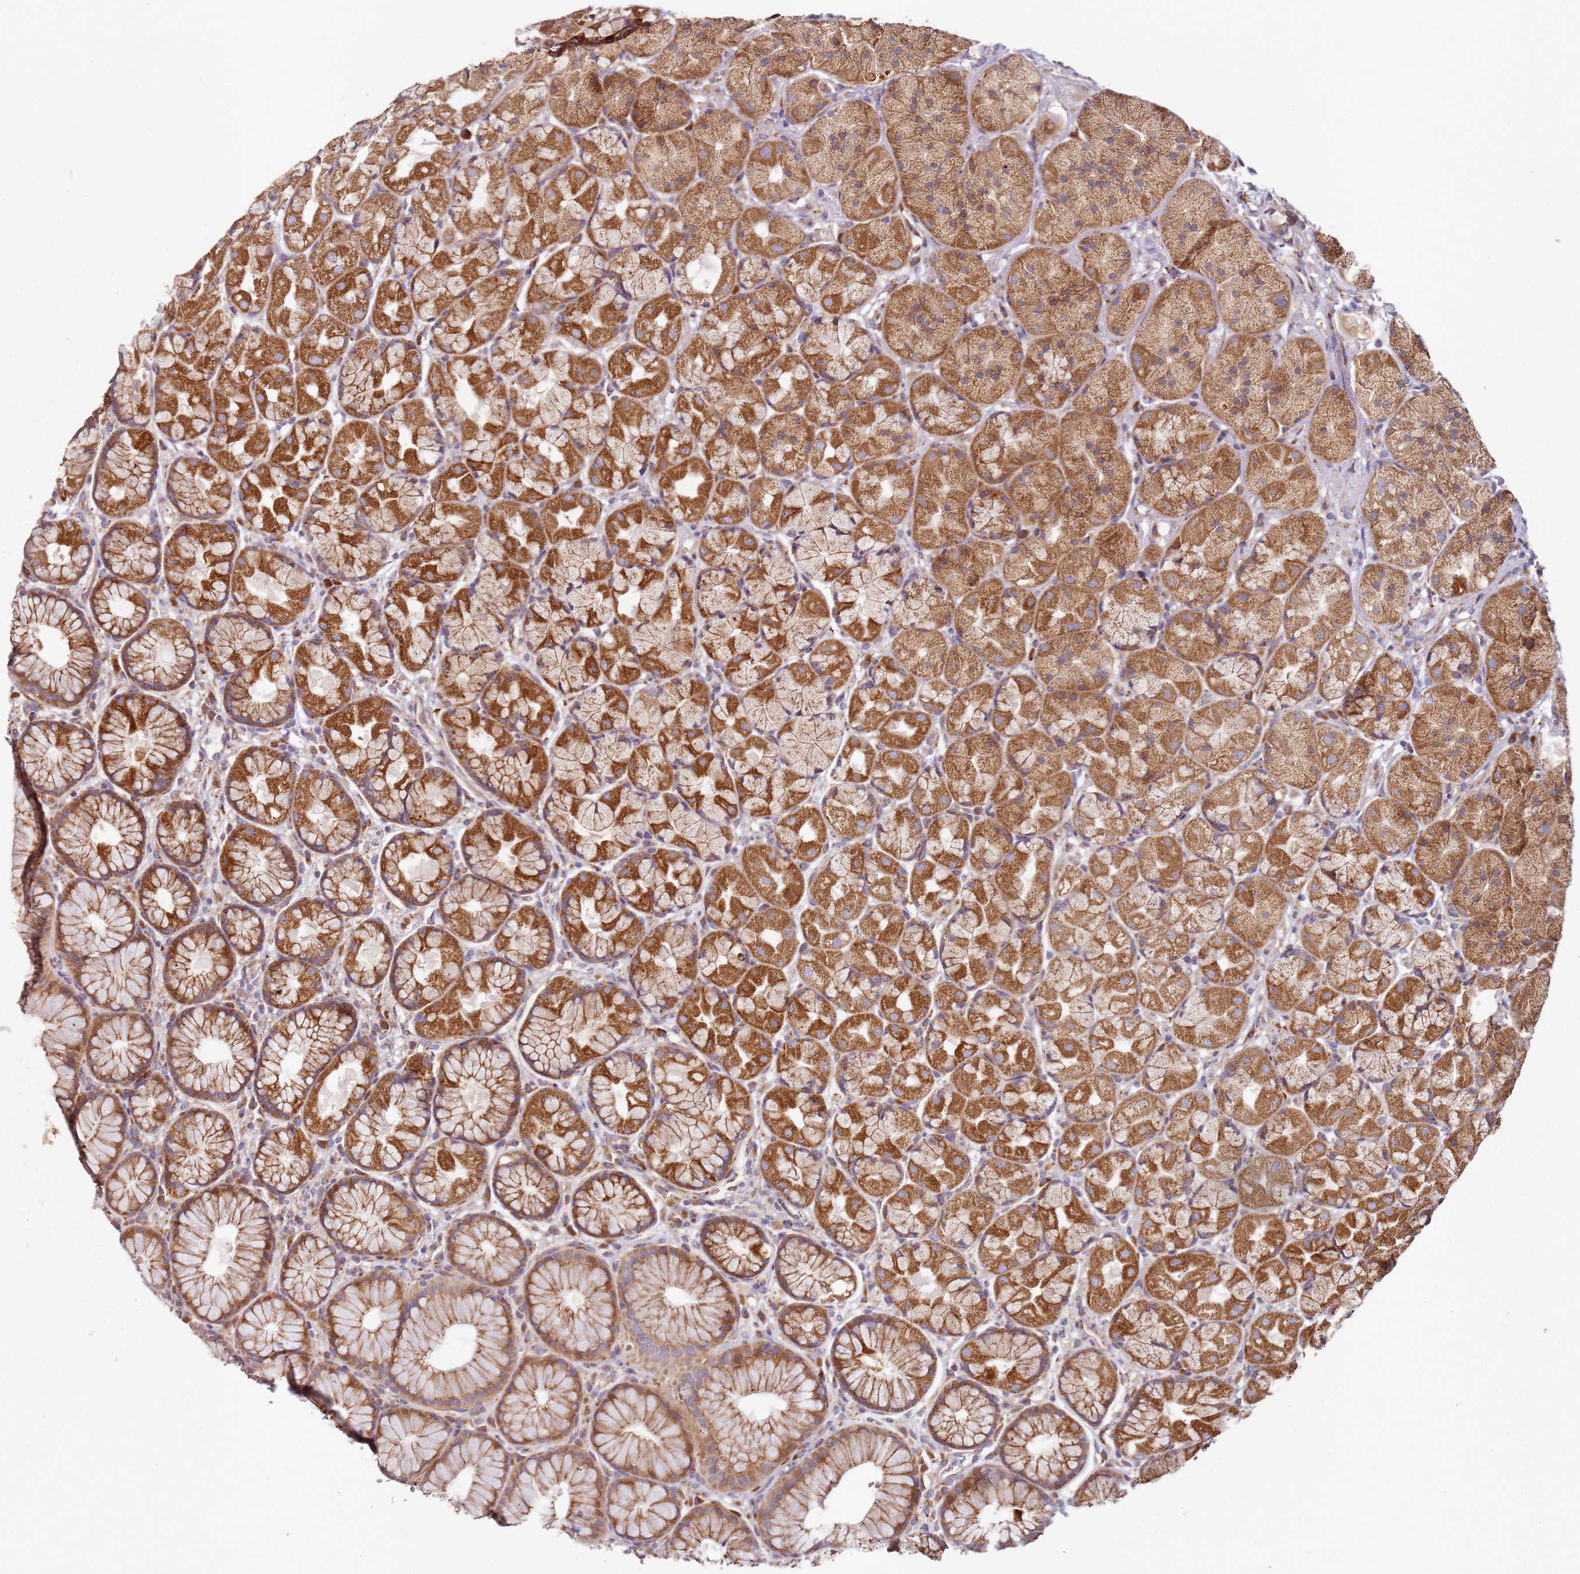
{"staining": {"intensity": "strong", "quantity": ">75%", "location": "cytoplasmic/membranous"}, "tissue": "stomach", "cell_type": "Glandular cells", "image_type": "normal", "snomed": [{"axis": "morphology", "description": "Normal tissue, NOS"}, {"axis": "topography", "description": "Stomach"}], "caption": "The photomicrograph displays a brown stain indicating the presence of a protein in the cytoplasmic/membranous of glandular cells in stomach. (DAB IHC, brown staining for protein, blue staining for nuclei).", "gene": "ARFRP1", "patient": {"sex": "male", "age": 57}}